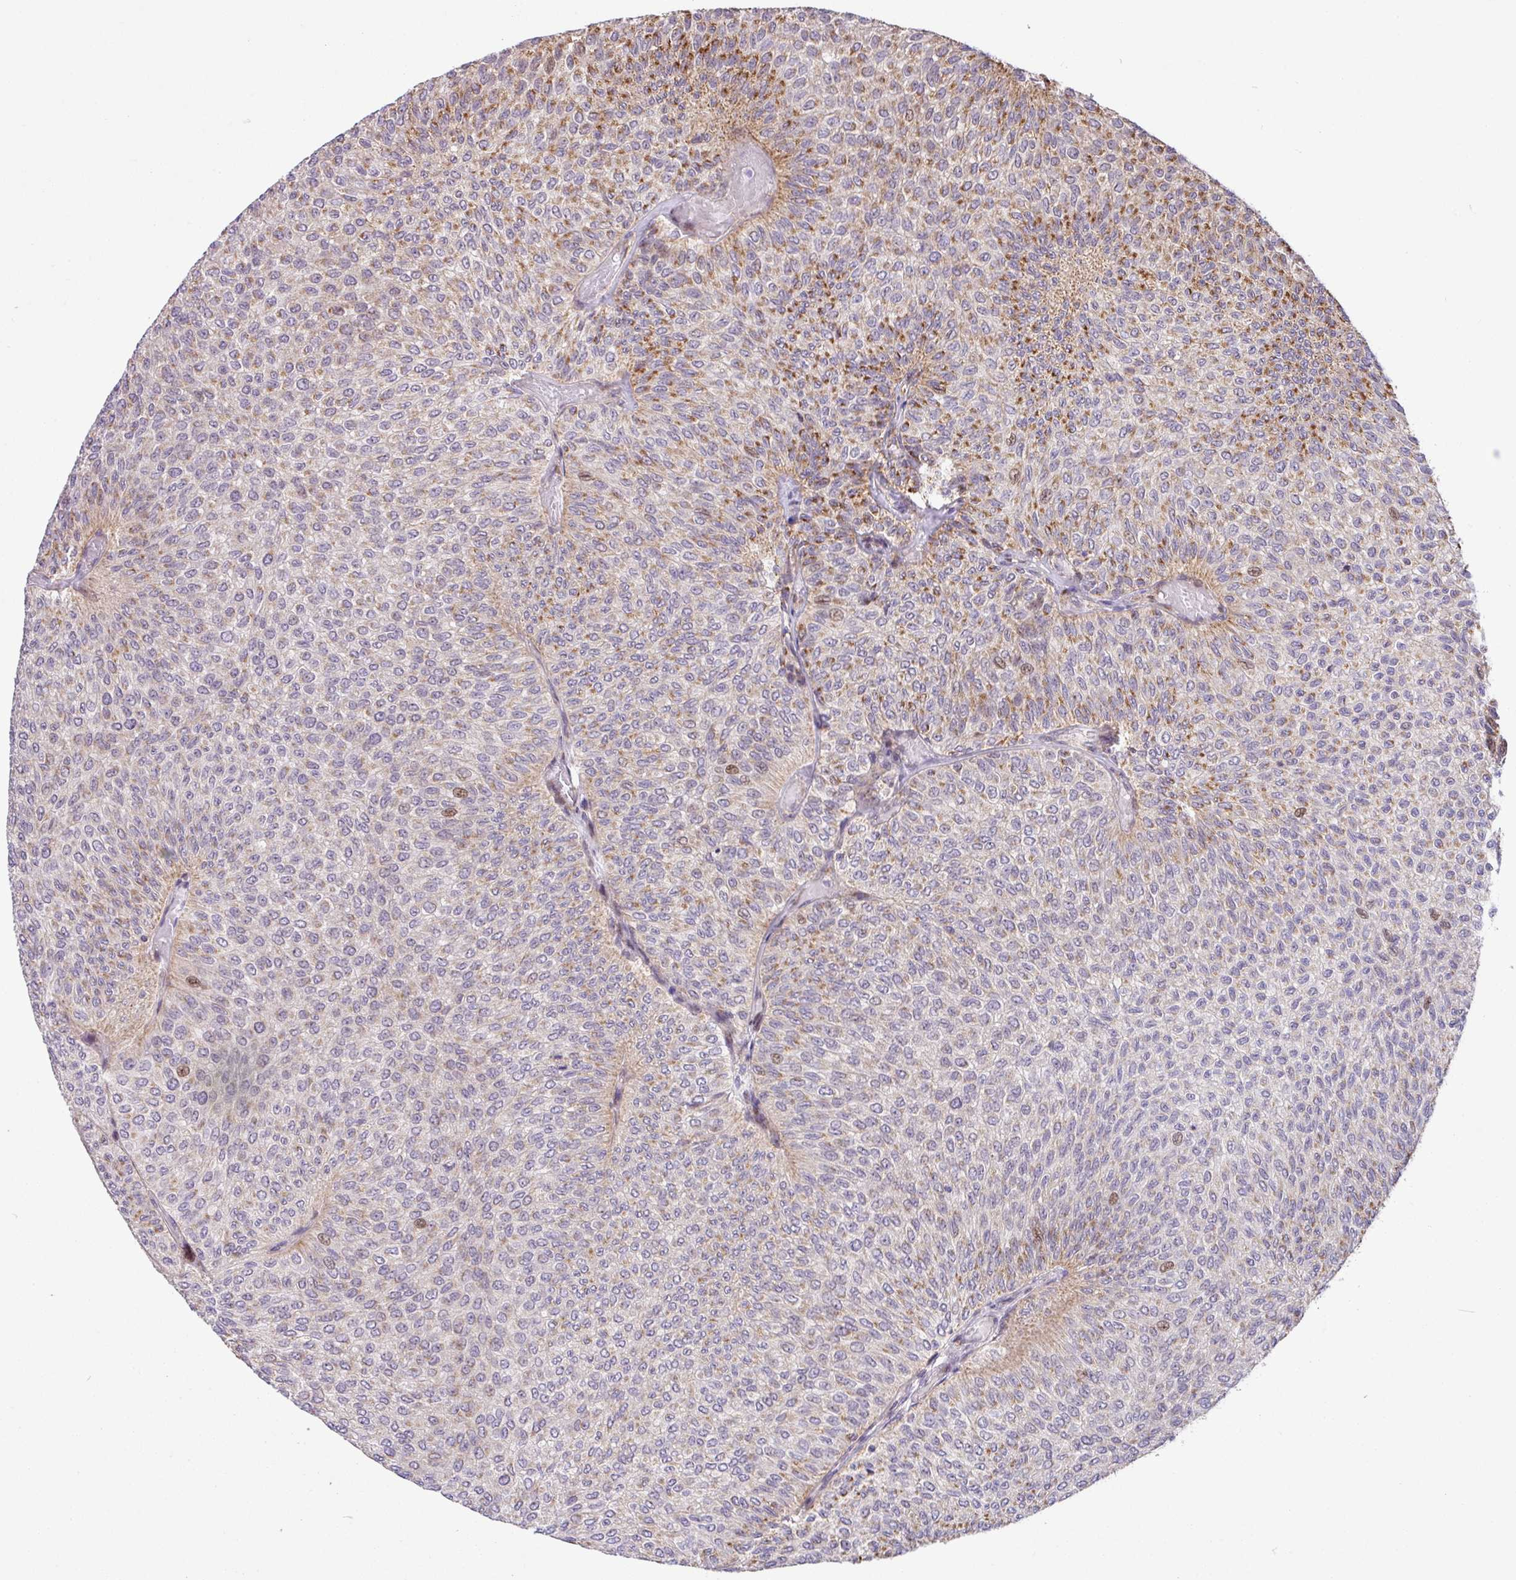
{"staining": {"intensity": "moderate", "quantity": "25%-75%", "location": "cytoplasmic/membranous,nuclear"}, "tissue": "urothelial cancer", "cell_type": "Tumor cells", "image_type": "cancer", "snomed": [{"axis": "morphology", "description": "Urothelial carcinoma, Low grade"}, {"axis": "topography", "description": "Urinary bladder"}], "caption": "This micrograph displays immunohistochemistry (IHC) staining of human low-grade urothelial carcinoma, with medium moderate cytoplasmic/membranous and nuclear staining in about 25%-75% of tumor cells.", "gene": "SARS2", "patient": {"sex": "male", "age": 78}}